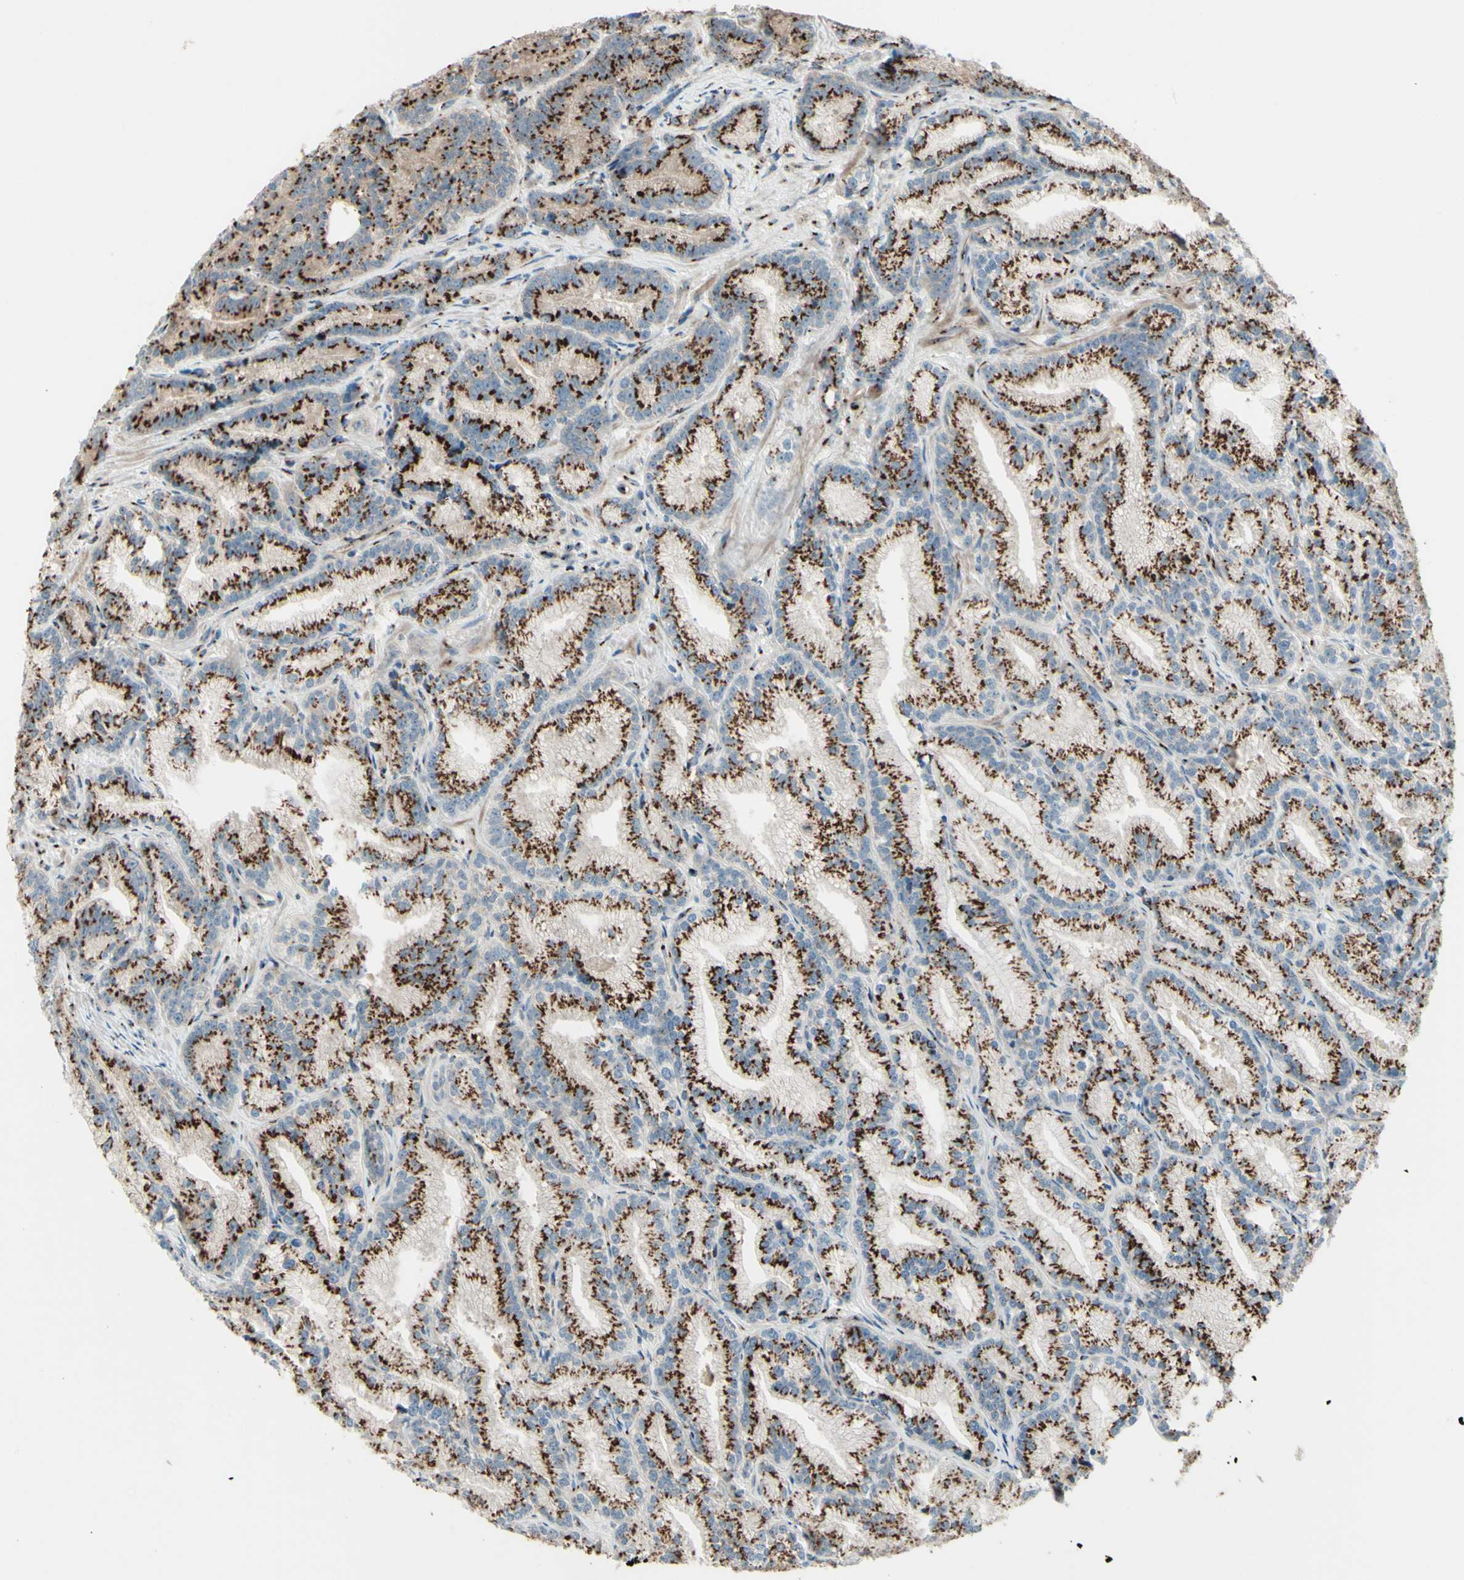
{"staining": {"intensity": "strong", "quantity": ">75%", "location": "cytoplasmic/membranous"}, "tissue": "prostate cancer", "cell_type": "Tumor cells", "image_type": "cancer", "snomed": [{"axis": "morphology", "description": "Adenocarcinoma, Low grade"}, {"axis": "topography", "description": "Prostate"}], "caption": "This image displays prostate adenocarcinoma (low-grade) stained with IHC to label a protein in brown. The cytoplasmic/membranous of tumor cells show strong positivity for the protein. Nuclei are counter-stained blue.", "gene": "BPNT2", "patient": {"sex": "male", "age": 89}}